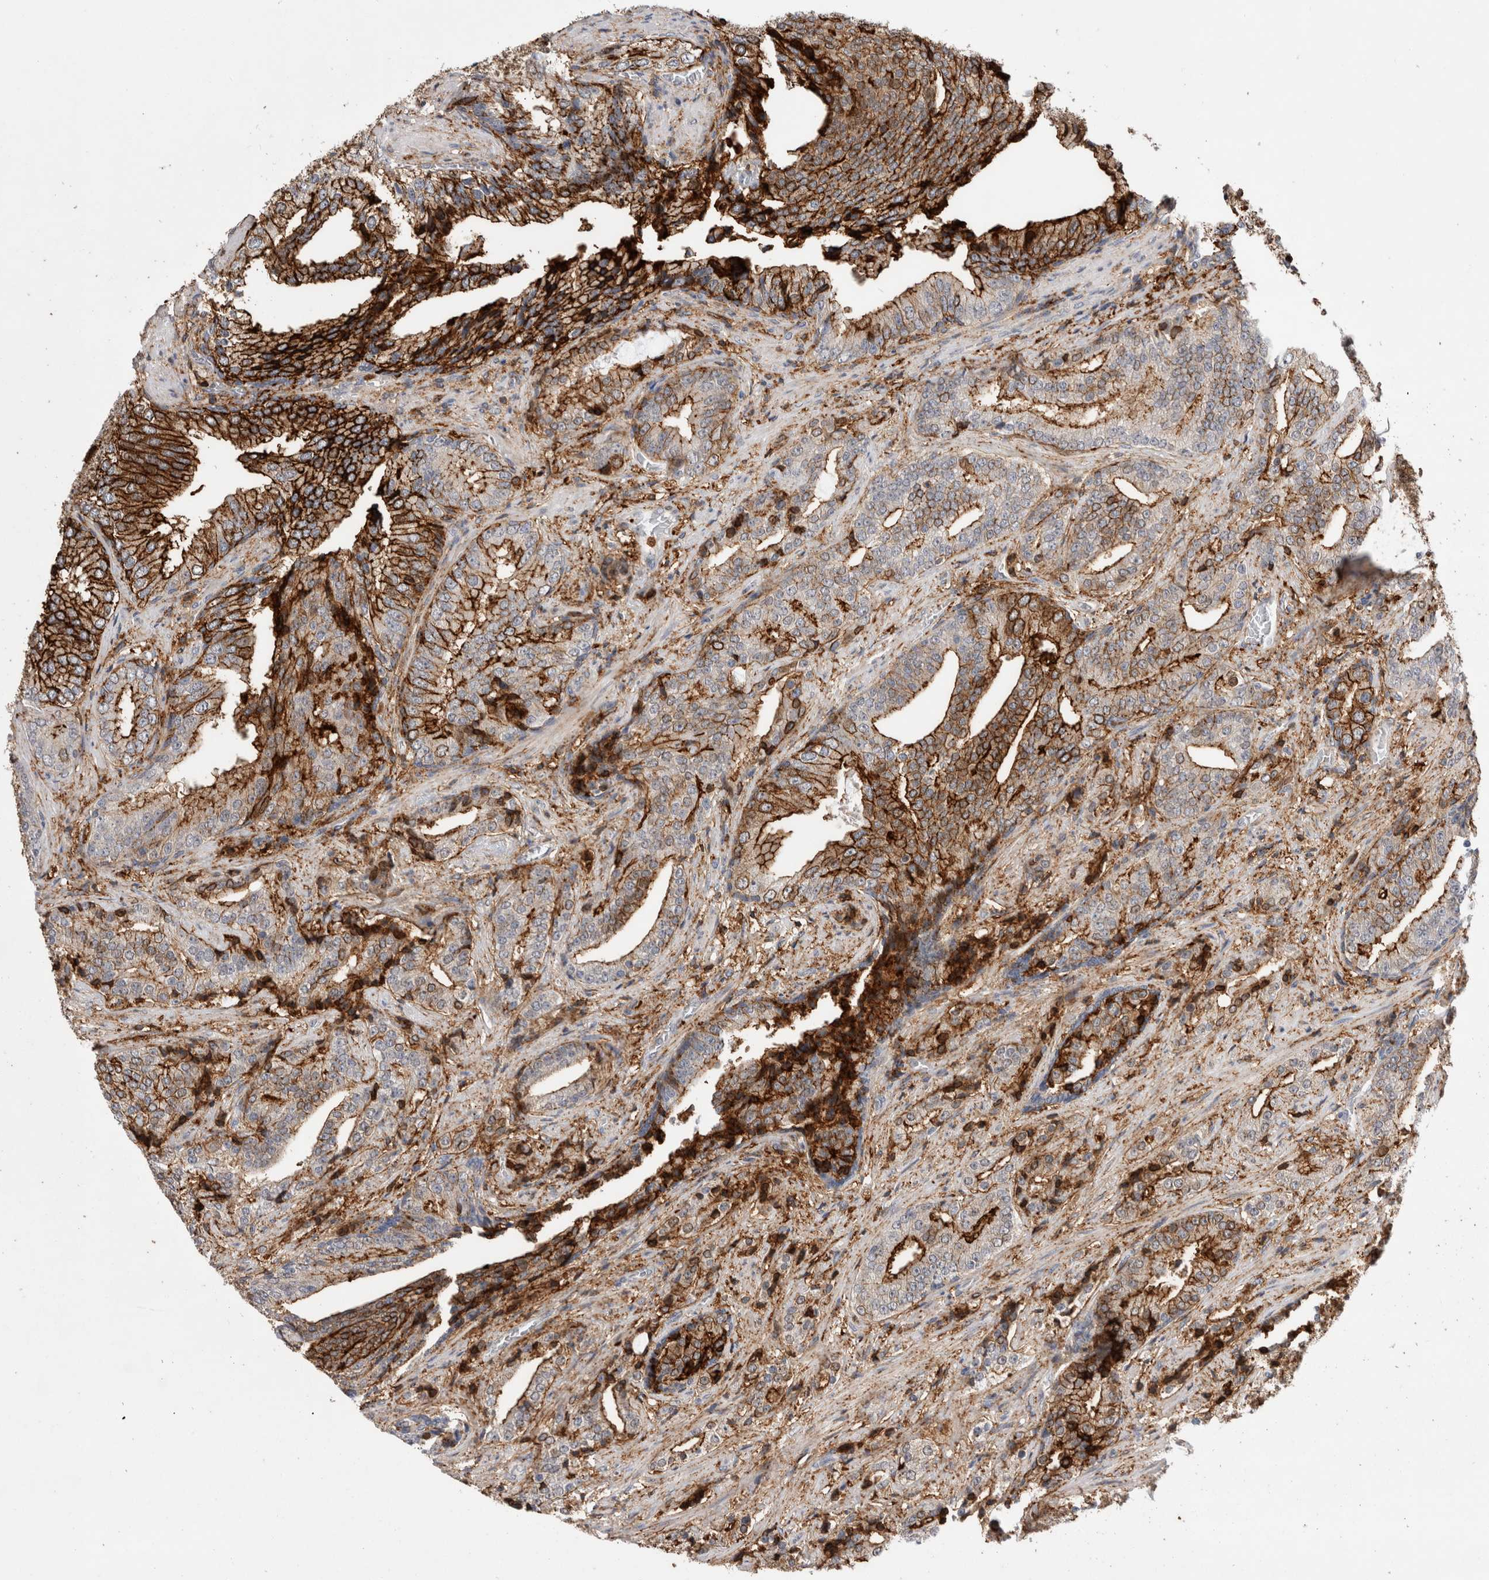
{"staining": {"intensity": "strong", "quantity": ">75%", "location": "cytoplasmic/membranous"}, "tissue": "prostate cancer", "cell_type": "Tumor cells", "image_type": "cancer", "snomed": [{"axis": "morphology", "description": "Adenocarcinoma, Low grade"}, {"axis": "topography", "description": "Prostate"}], "caption": "Human prostate low-grade adenocarcinoma stained with a protein marker reveals strong staining in tumor cells.", "gene": "CCDC88B", "patient": {"sex": "male", "age": 67}}